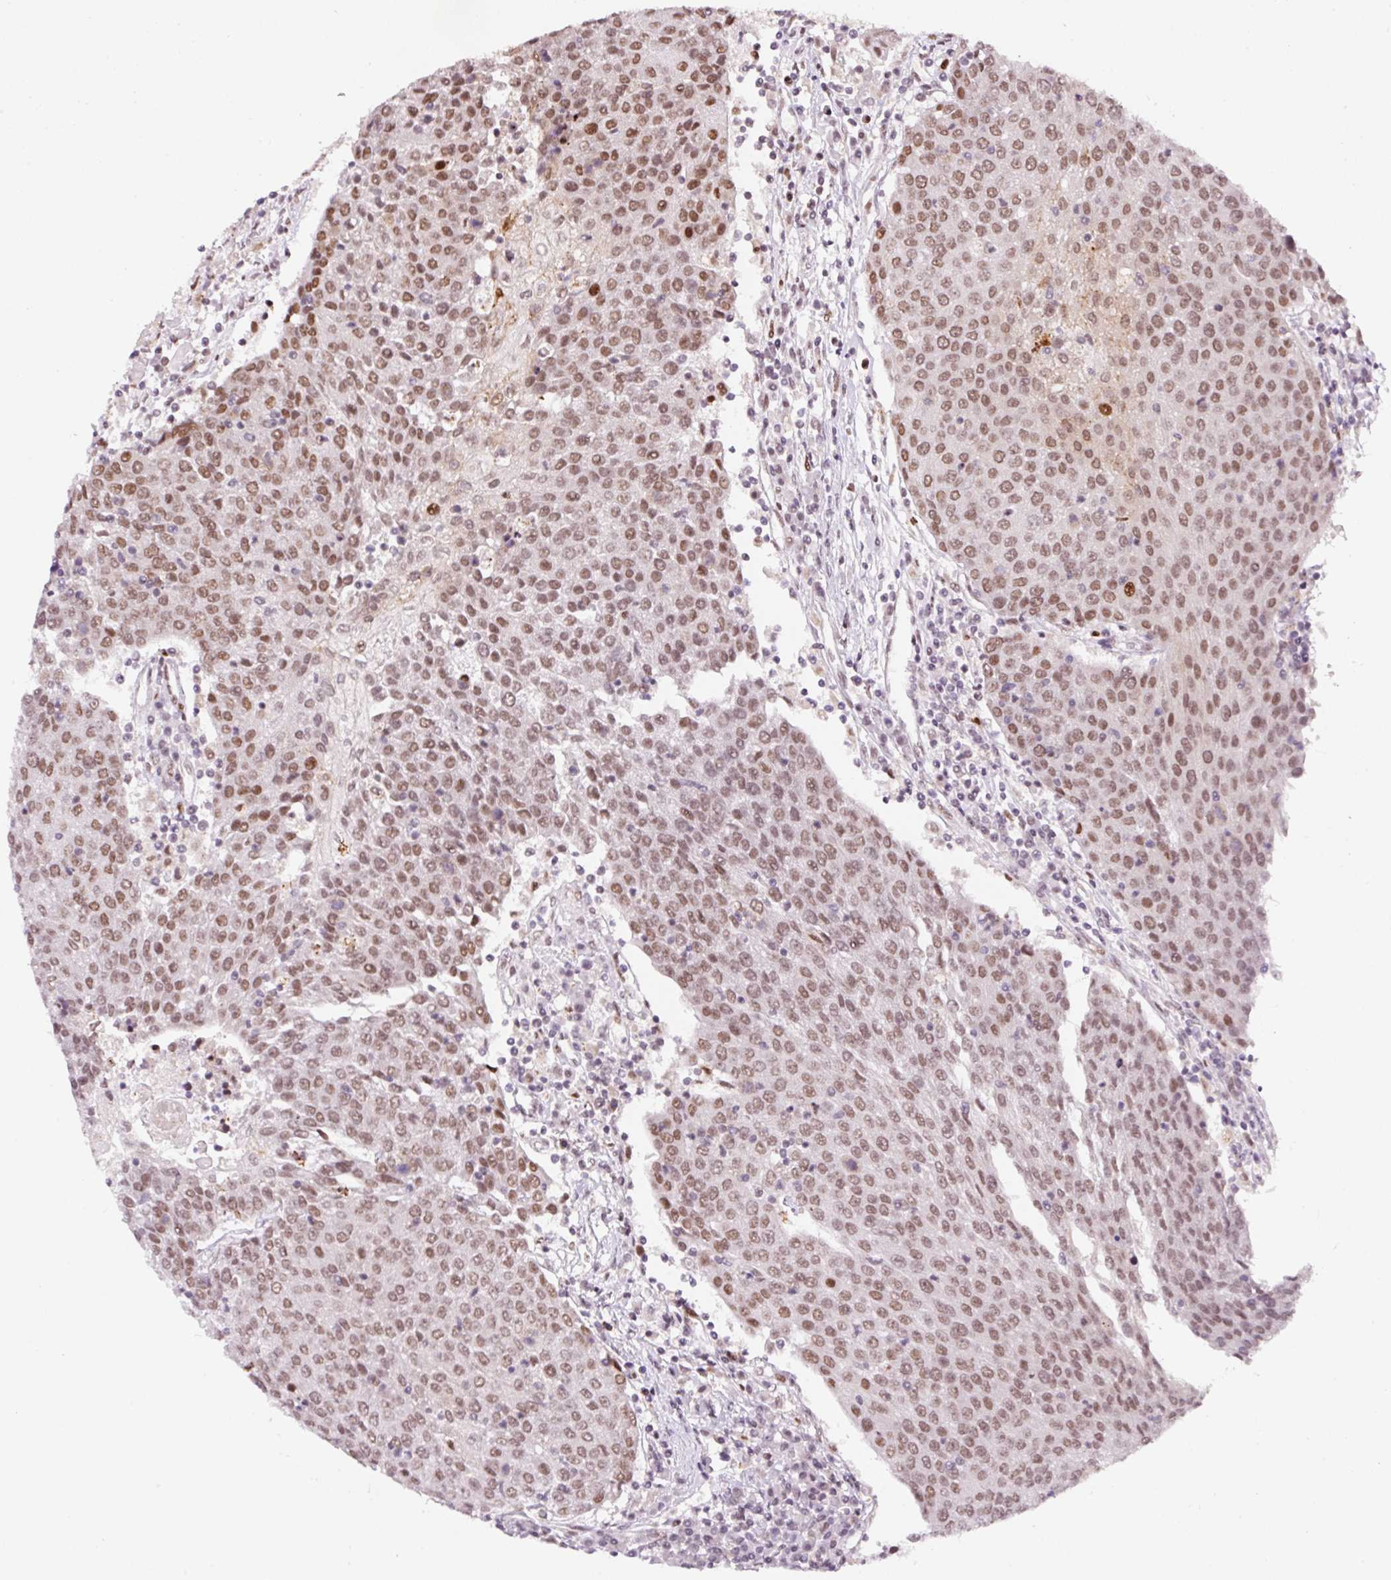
{"staining": {"intensity": "moderate", "quantity": ">75%", "location": "nuclear"}, "tissue": "urothelial cancer", "cell_type": "Tumor cells", "image_type": "cancer", "snomed": [{"axis": "morphology", "description": "Urothelial carcinoma, High grade"}, {"axis": "topography", "description": "Urinary bladder"}], "caption": "High-grade urothelial carcinoma stained for a protein (brown) displays moderate nuclear positive positivity in about >75% of tumor cells.", "gene": "CCNL2", "patient": {"sex": "female", "age": 85}}